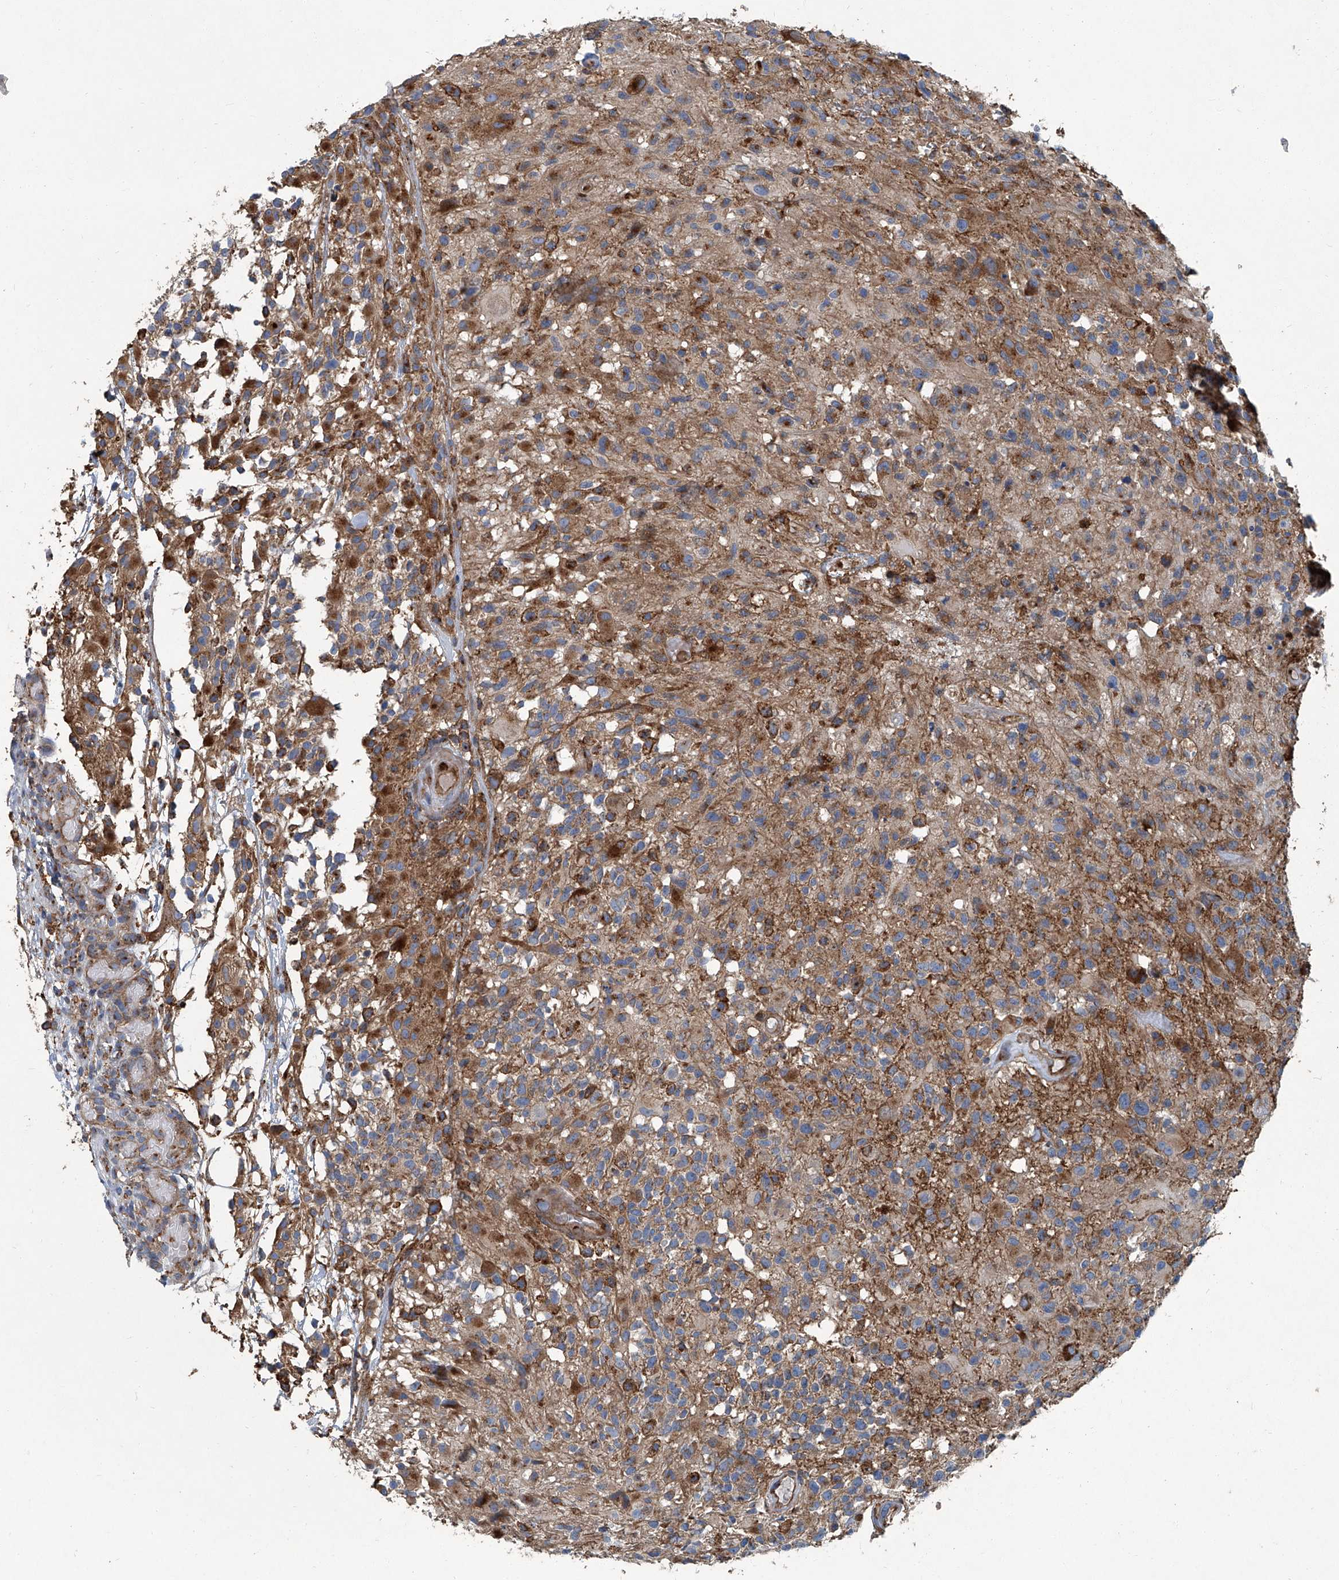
{"staining": {"intensity": "weak", "quantity": "<25%", "location": "cytoplasmic/membranous"}, "tissue": "glioma", "cell_type": "Tumor cells", "image_type": "cancer", "snomed": [{"axis": "morphology", "description": "Glioma, malignant, High grade"}, {"axis": "morphology", "description": "Glioblastoma, NOS"}, {"axis": "topography", "description": "Brain"}], "caption": "An immunohistochemistry micrograph of malignant glioma (high-grade) is shown. There is no staining in tumor cells of malignant glioma (high-grade).", "gene": "PIGH", "patient": {"sex": "male", "age": 60}}